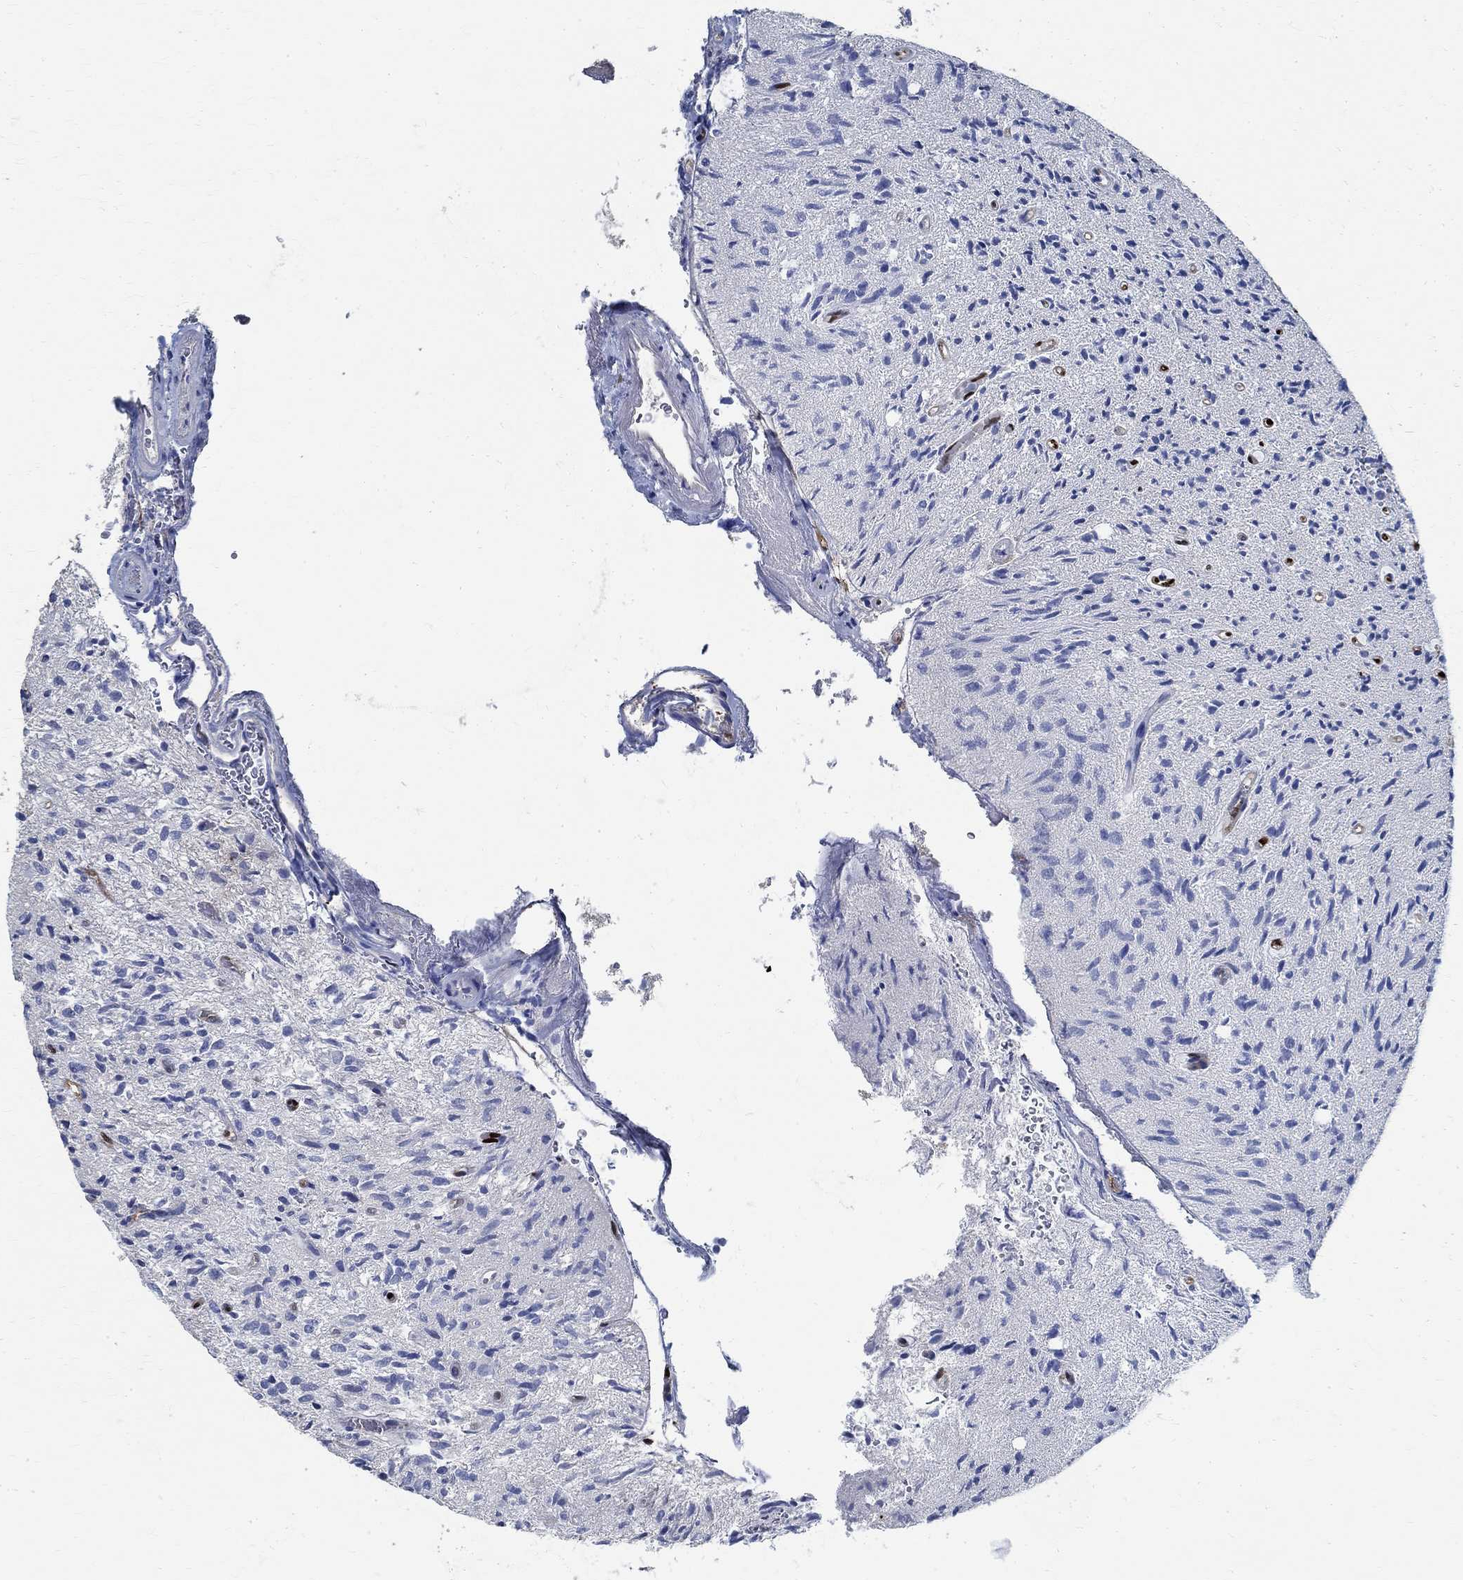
{"staining": {"intensity": "negative", "quantity": "none", "location": "none"}, "tissue": "glioma", "cell_type": "Tumor cells", "image_type": "cancer", "snomed": [{"axis": "morphology", "description": "Glioma, malignant, High grade"}, {"axis": "topography", "description": "Brain"}], "caption": "An IHC histopathology image of malignant glioma (high-grade) is shown. There is no staining in tumor cells of malignant glioma (high-grade). (DAB (3,3'-diaminobenzidine) immunohistochemistry (IHC) with hematoxylin counter stain).", "gene": "PRX", "patient": {"sex": "male", "age": 64}}